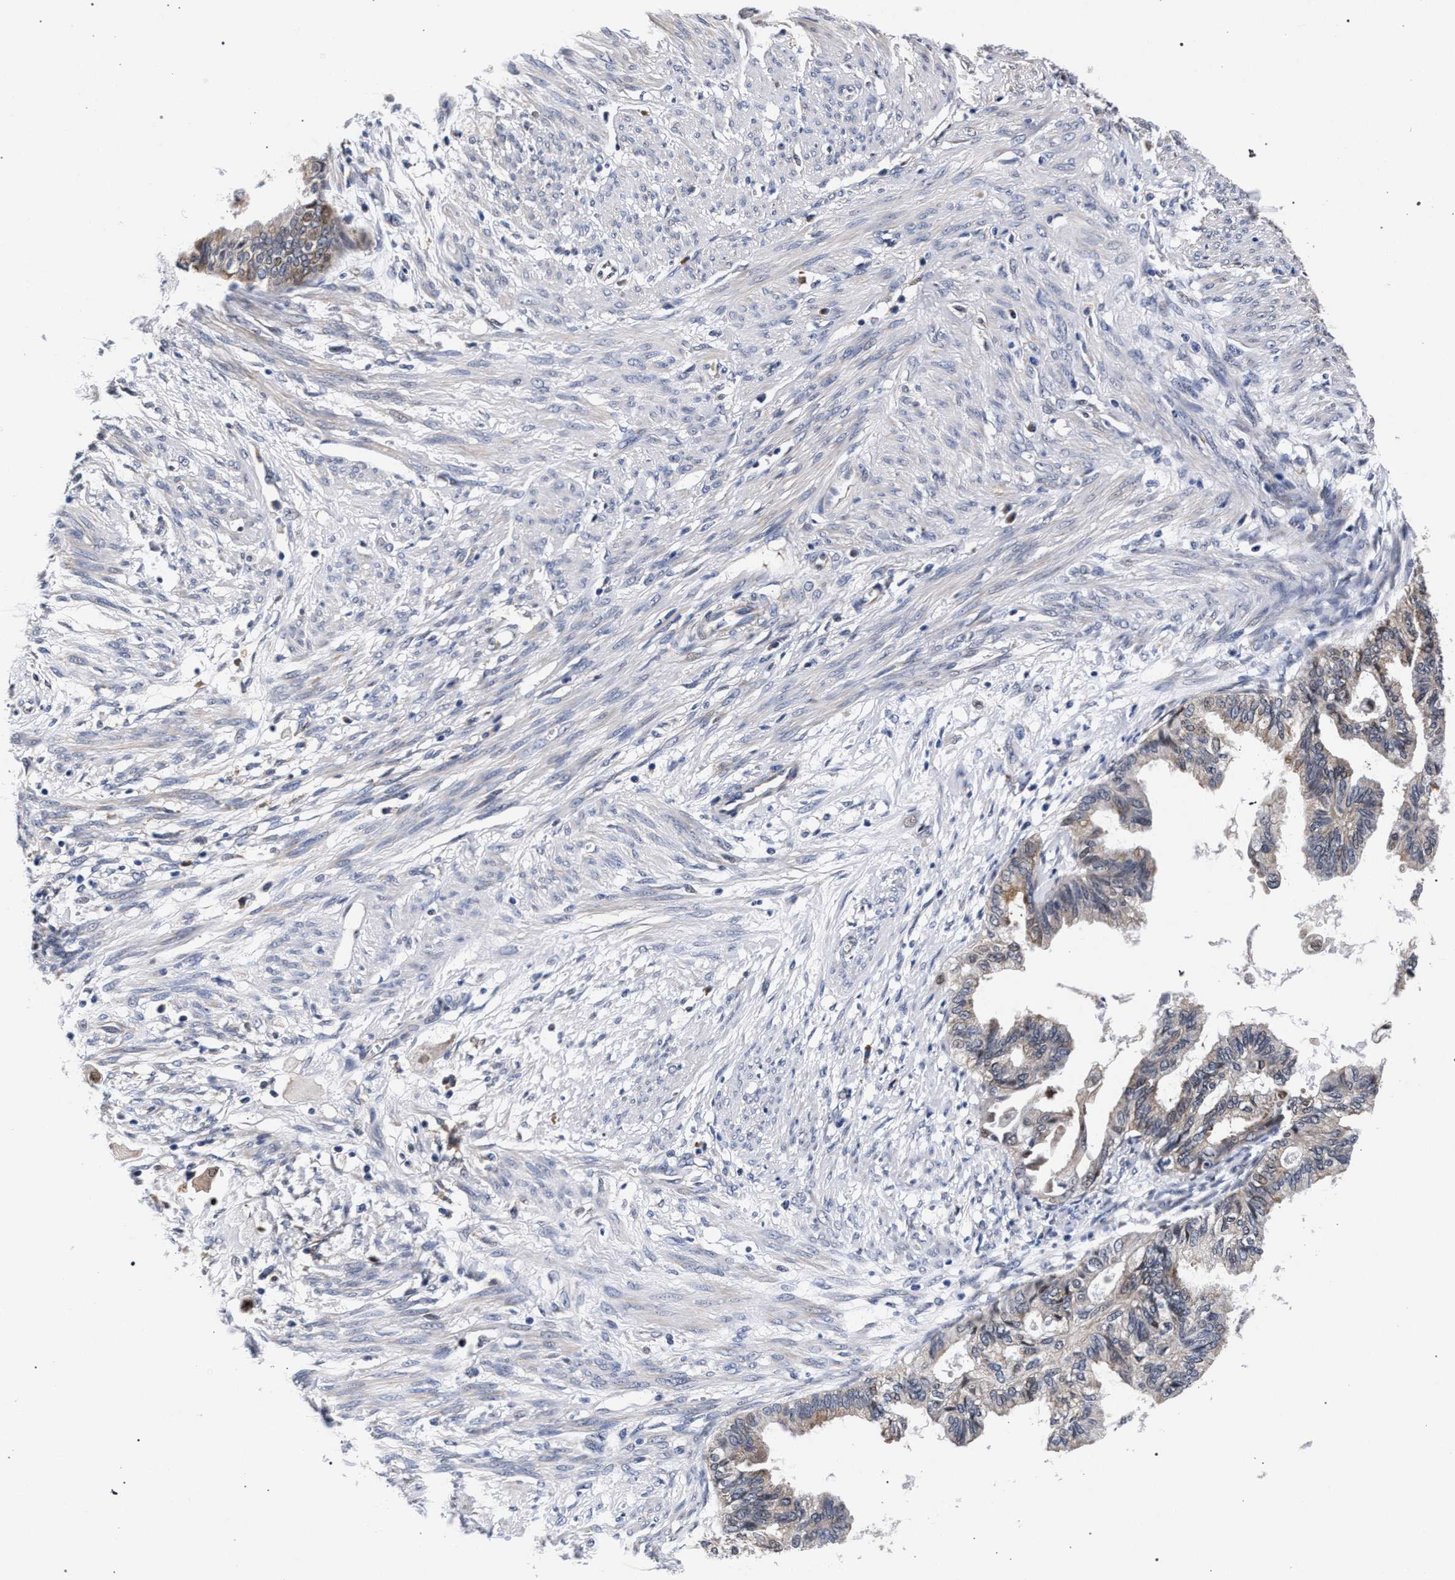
{"staining": {"intensity": "weak", "quantity": "<25%", "location": "cytoplasmic/membranous"}, "tissue": "cervical cancer", "cell_type": "Tumor cells", "image_type": "cancer", "snomed": [{"axis": "morphology", "description": "Normal tissue, NOS"}, {"axis": "morphology", "description": "Adenocarcinoma, NOS"}, {"axis": "topography", "description": "Cervix"}, {"axis": "topography", "description": "Endometrium"}], "caption": "The photomicrograph shows no significant expression in tumor cells of cervical adenocarcinoma.", "gene": "ZNF462", "patient": {"sex": "female", "age": 86}}